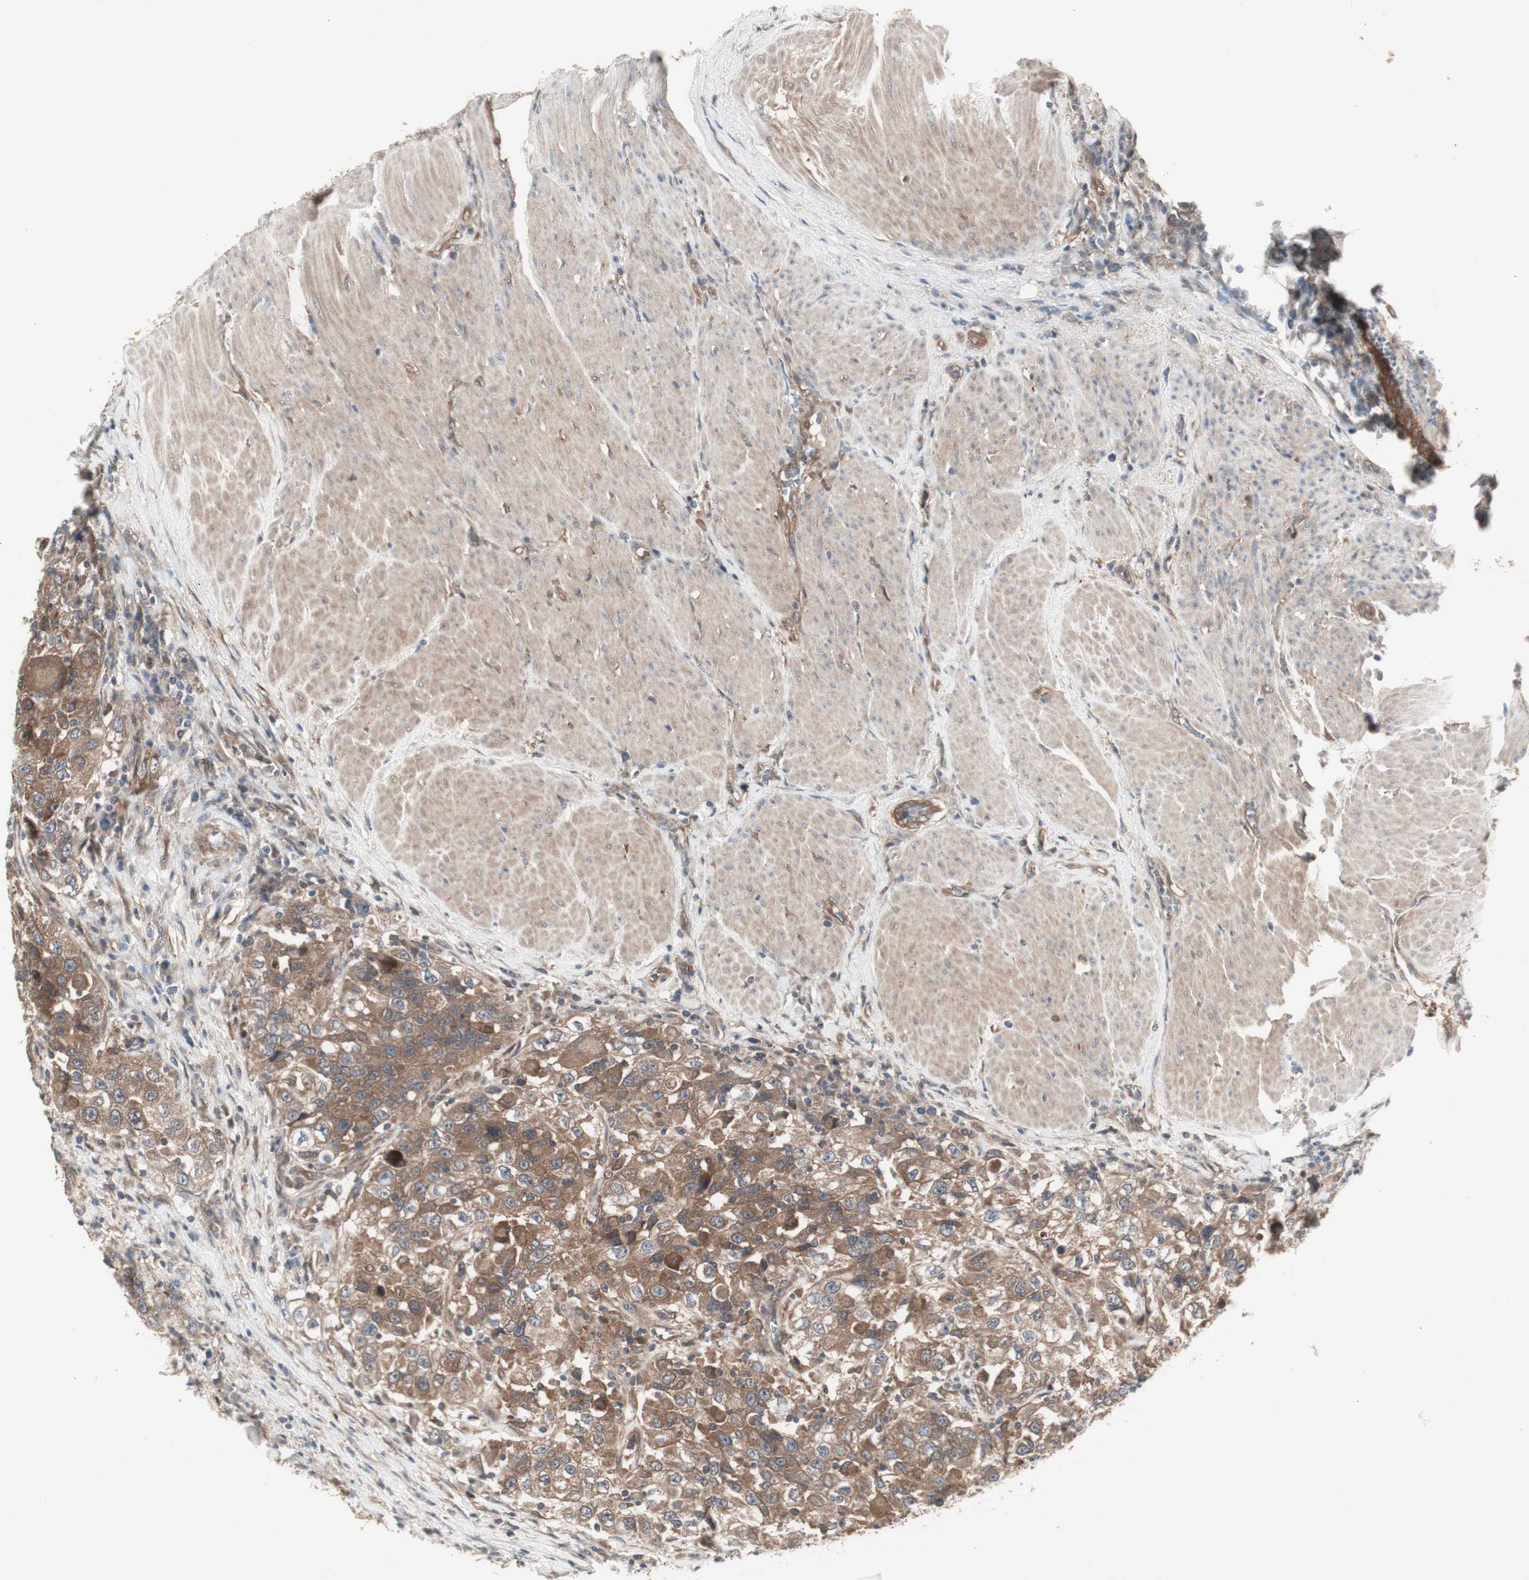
{"staining": {"intensity": "moderate", "quantity": ">75%", "location": "cytoplasmic/membranous"}, "tissue": "urothelial cancer", "cell_type": "Tumor cells", "image_type": "cancer", "snomed": [{"axis": "morphology", "description": "Urothelial carcinoma, High grade"}, {"axis": "topography", "description": "Urinary bladder"}], "caption": "Protein analysis of urothelial cancer tissue exhibits moderate cytoplasmic/membranous staining in approximately >75% of tumor cells.", "gene": "CHURC1-FNTB", "patient": {"sex": "female", "age": 80}}